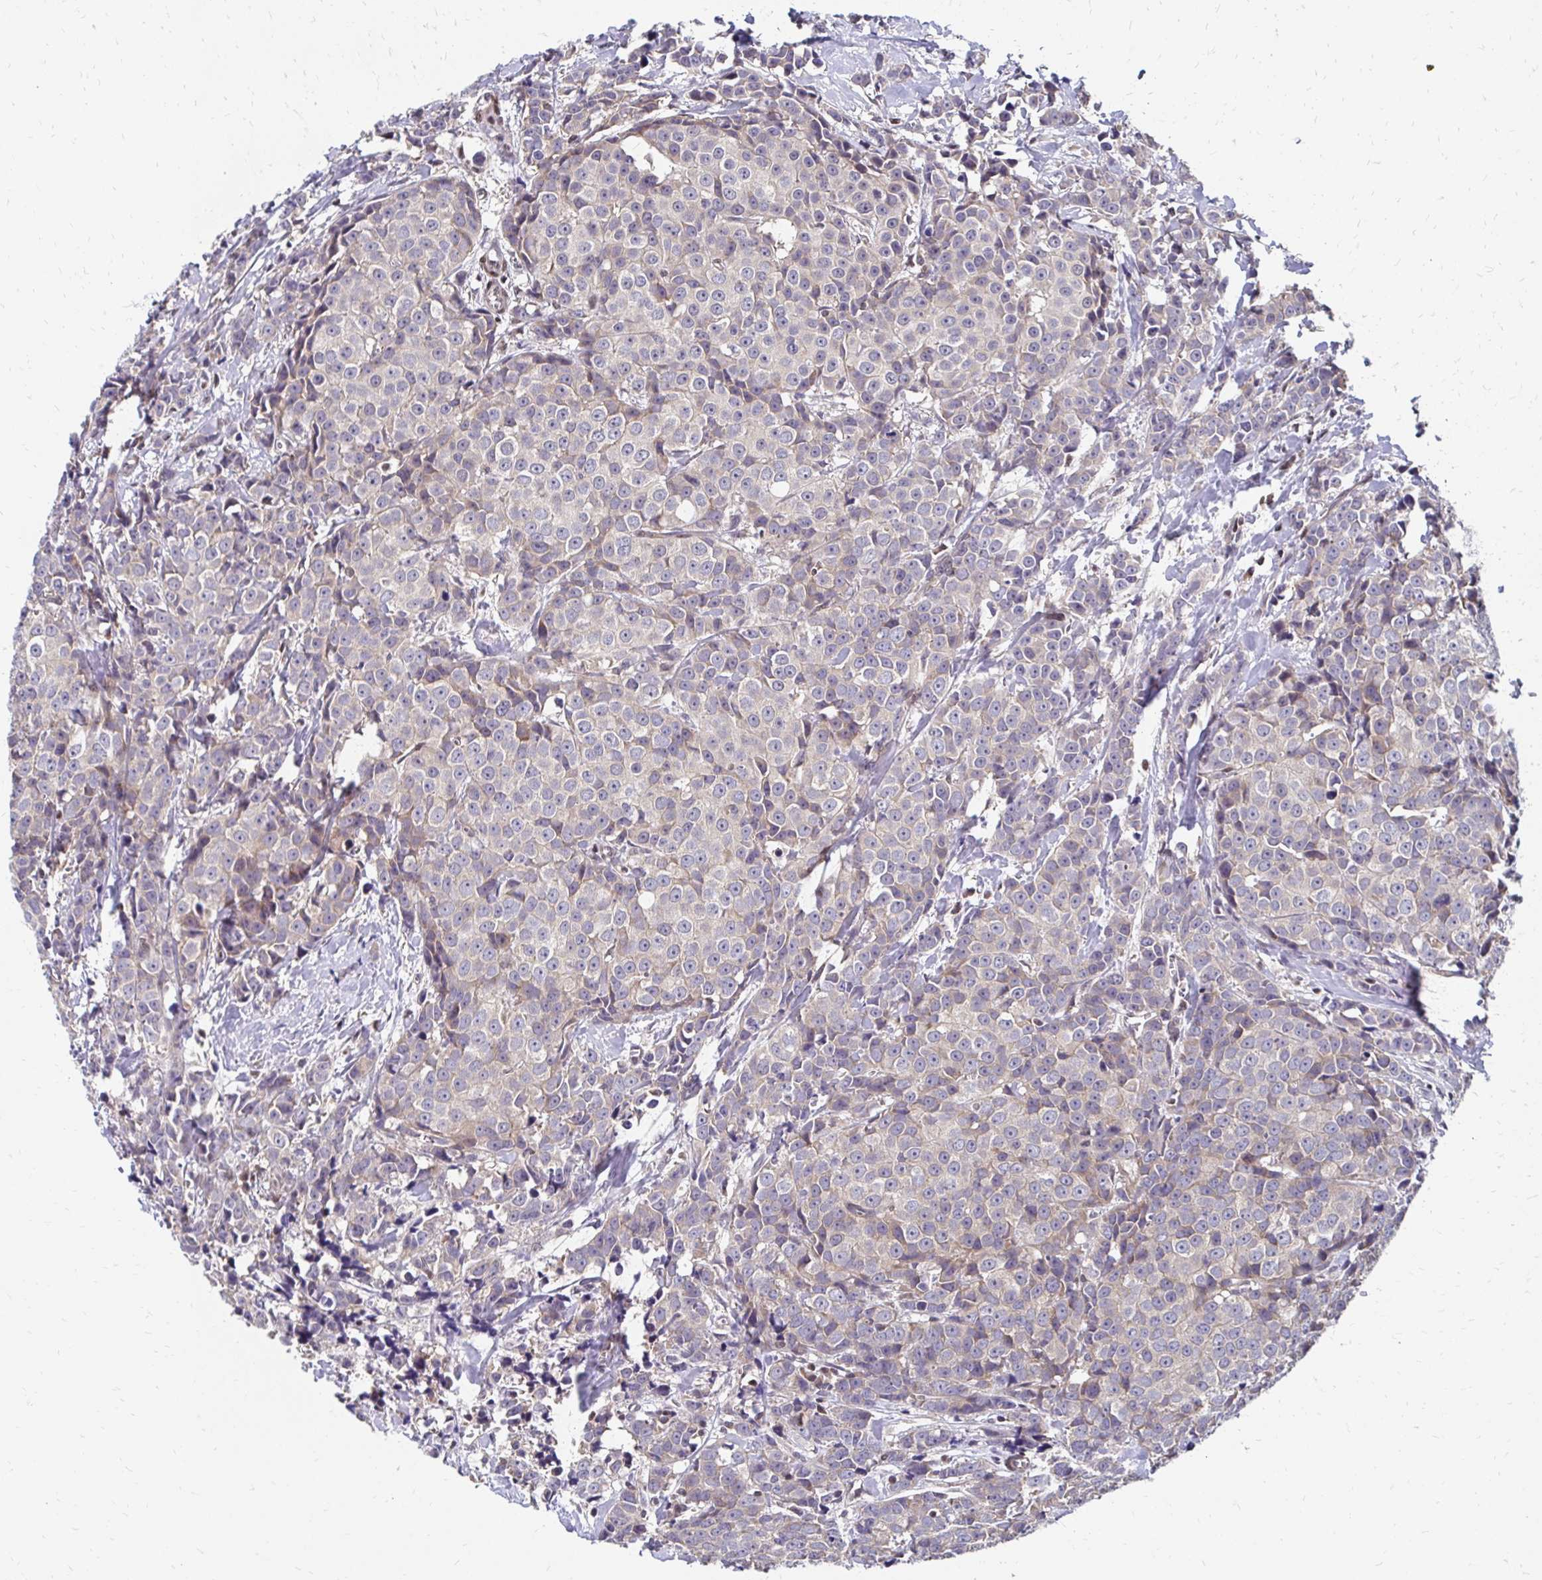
{"staining": {"intensity": "negative", "quantity": "none", "location": "none"}, "tissue": "breast cancer", "cell_type": "Tumor cells", "image_type": "cancer", "snomed": [{"axis": "morphology", "description": "Duct carcinoma"}, {"axis": "topography", "description": "Breast"}], "caption": "IHC of human breast invasive ductal carcinoma displays no staining in tumor cells.", "gene": "CBX7", "patient": {"sex": "female", "age": 80}}